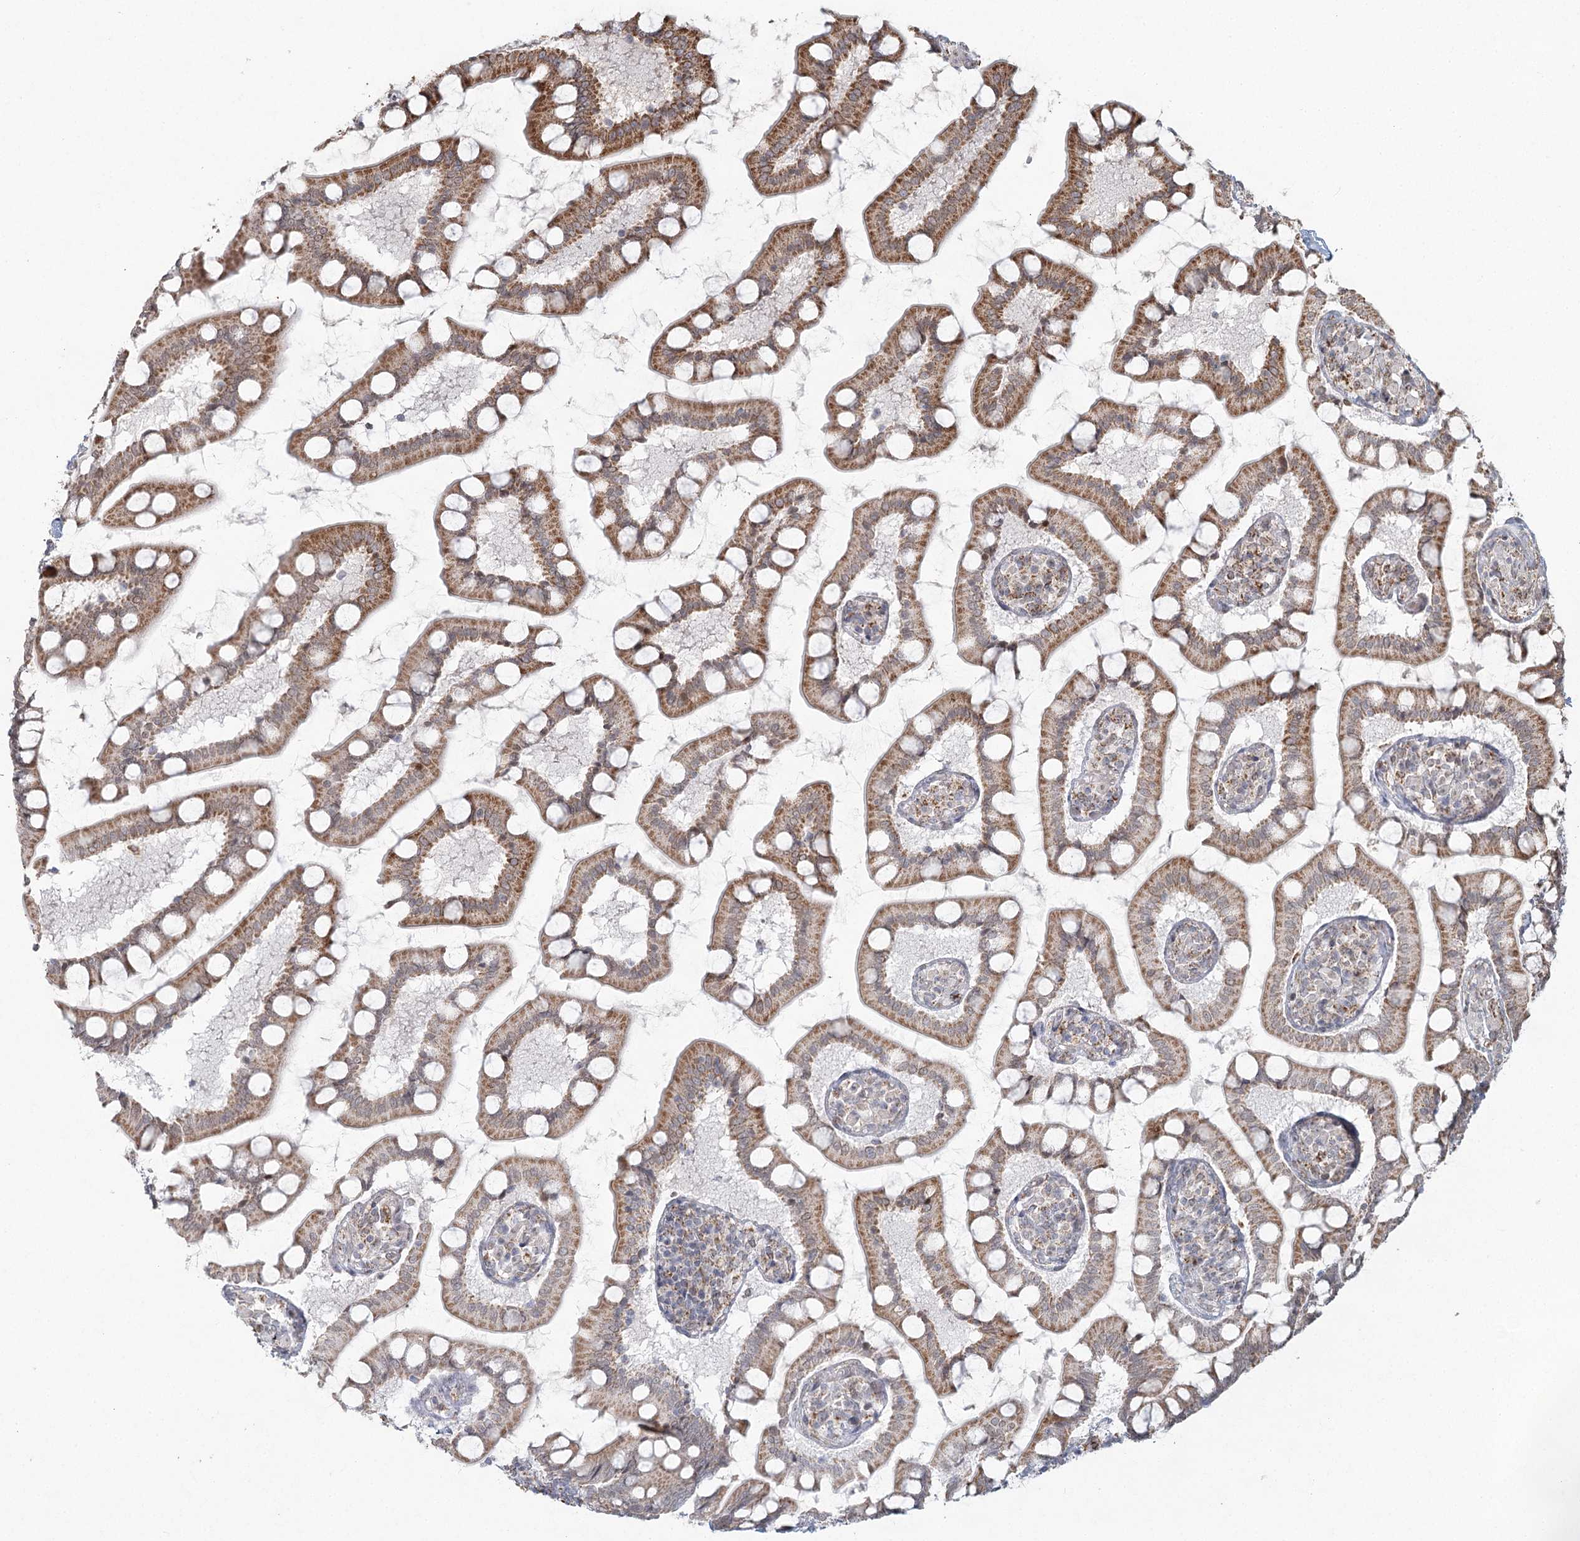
{"staining": {"intensity": "moderate", "quantity": ">75%", "location": "cytoplasmic/membranous"}, "tissue": "small intestine", "cell_type": "Glandular cells", "image_type": "normal", "snomed": [{"axis": "morphology", "description": "Normal tissue, NOS"}, {"axis": "topography", "description": "Small intestine"}], "caption": "Glandular cells show medium levels of moderate cytoplasmic/membranous staining in approximately >75% of cells in normal small intestine. (brown staining indicates protein expression, while blue staining denotes nuclei).", "gene": "LACTB", "patient": {"sex": "male", "age": 41}}